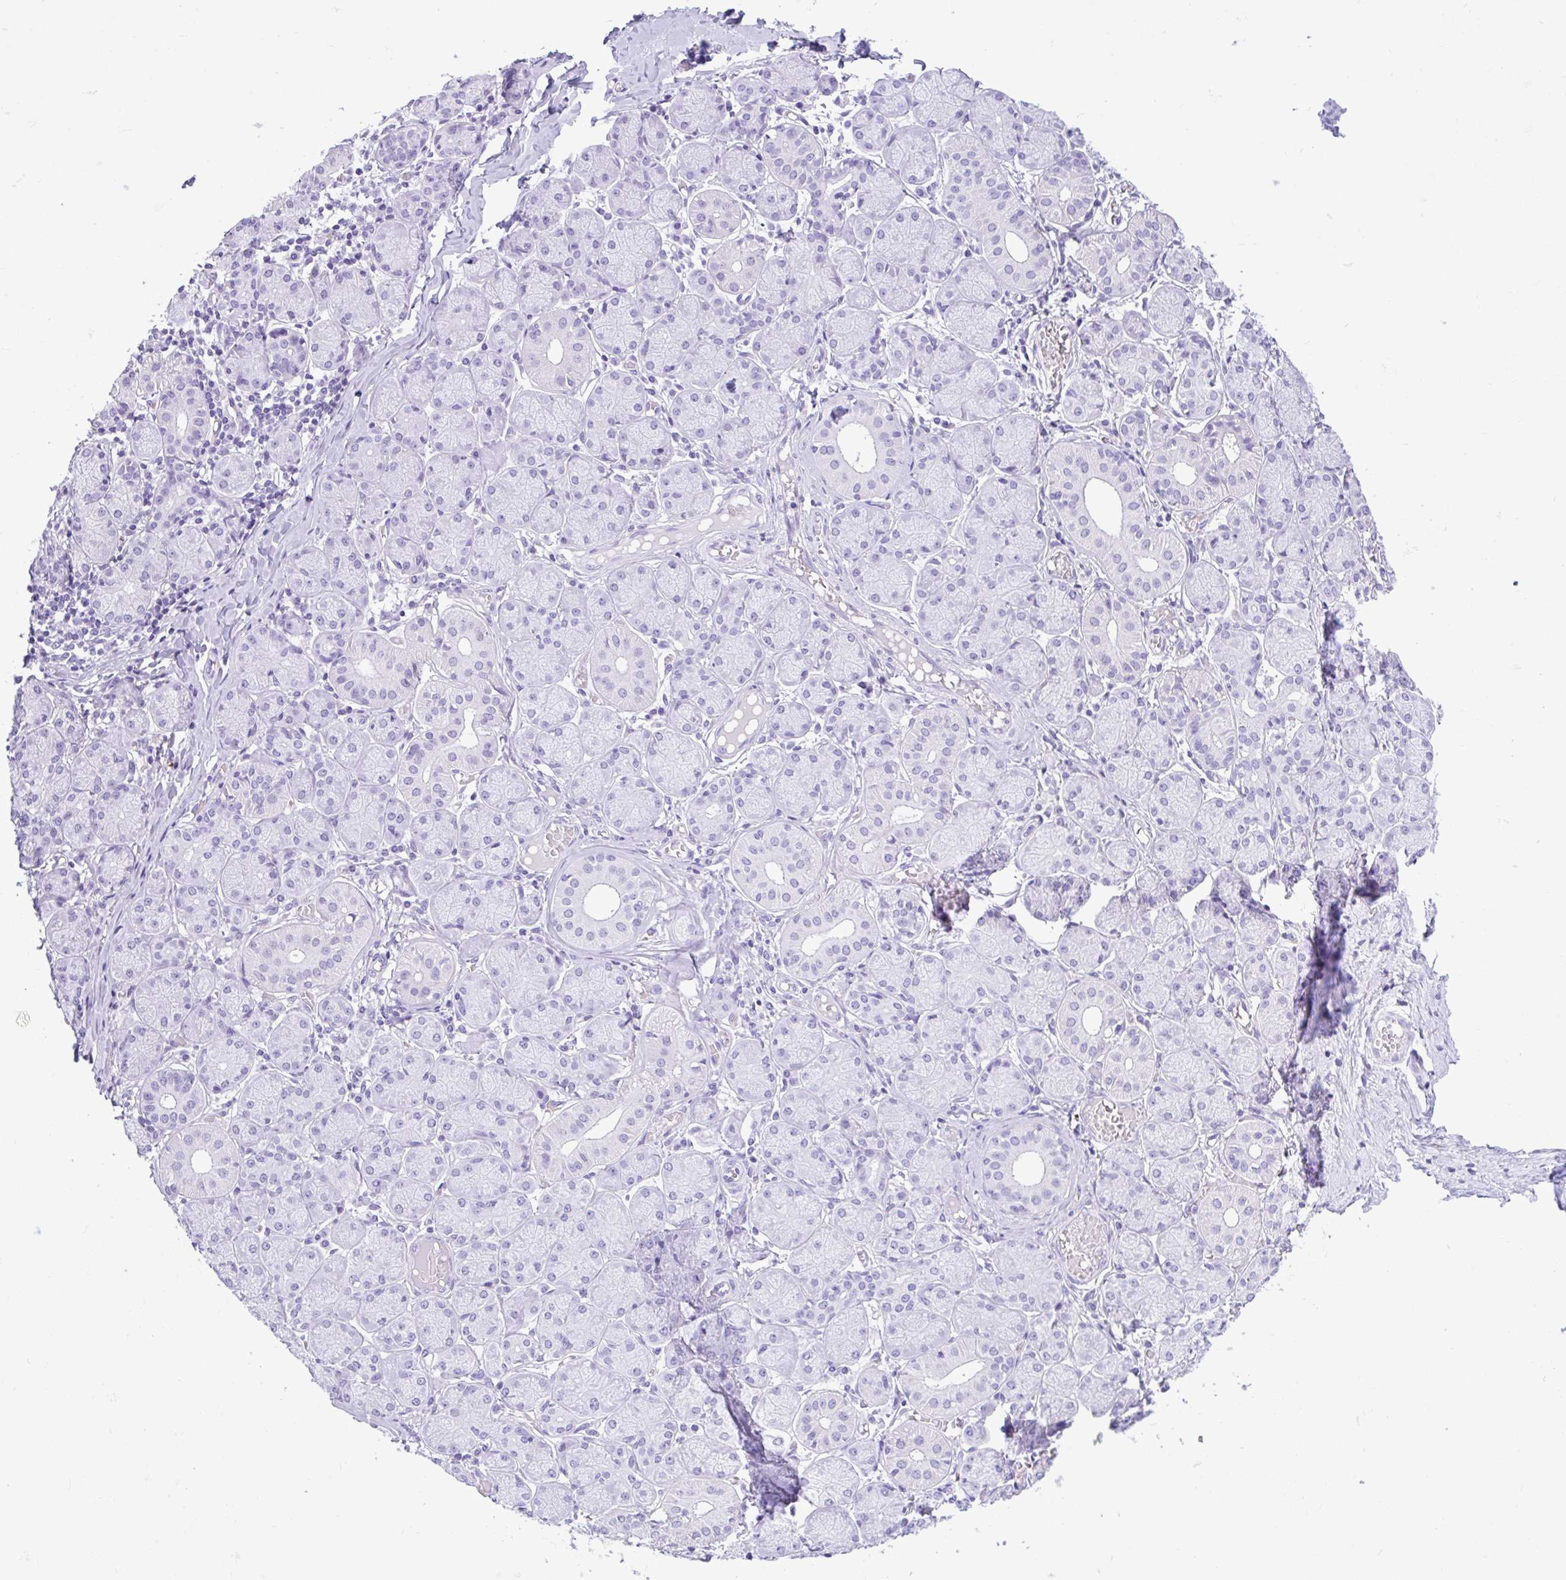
{"staining": {"intensity": "negative", "quantity": "none", "location": "none"}, "tissue": "salivary gland", "cell_type": "Glandular cells", "image_type": "normal", "snomed": [{"axis": "morphology", "description": "Normal tissue, NOS"}, {"axis": "topography", "description": "Salivary gland"}], "caption": "There is no significant positivity in glandular cells of salivary gland. (DAB immunohistochemistry with hematoxylin counter stain).", "gene": "ZNF319", "patient": {"sex": "female", "age": 24}}